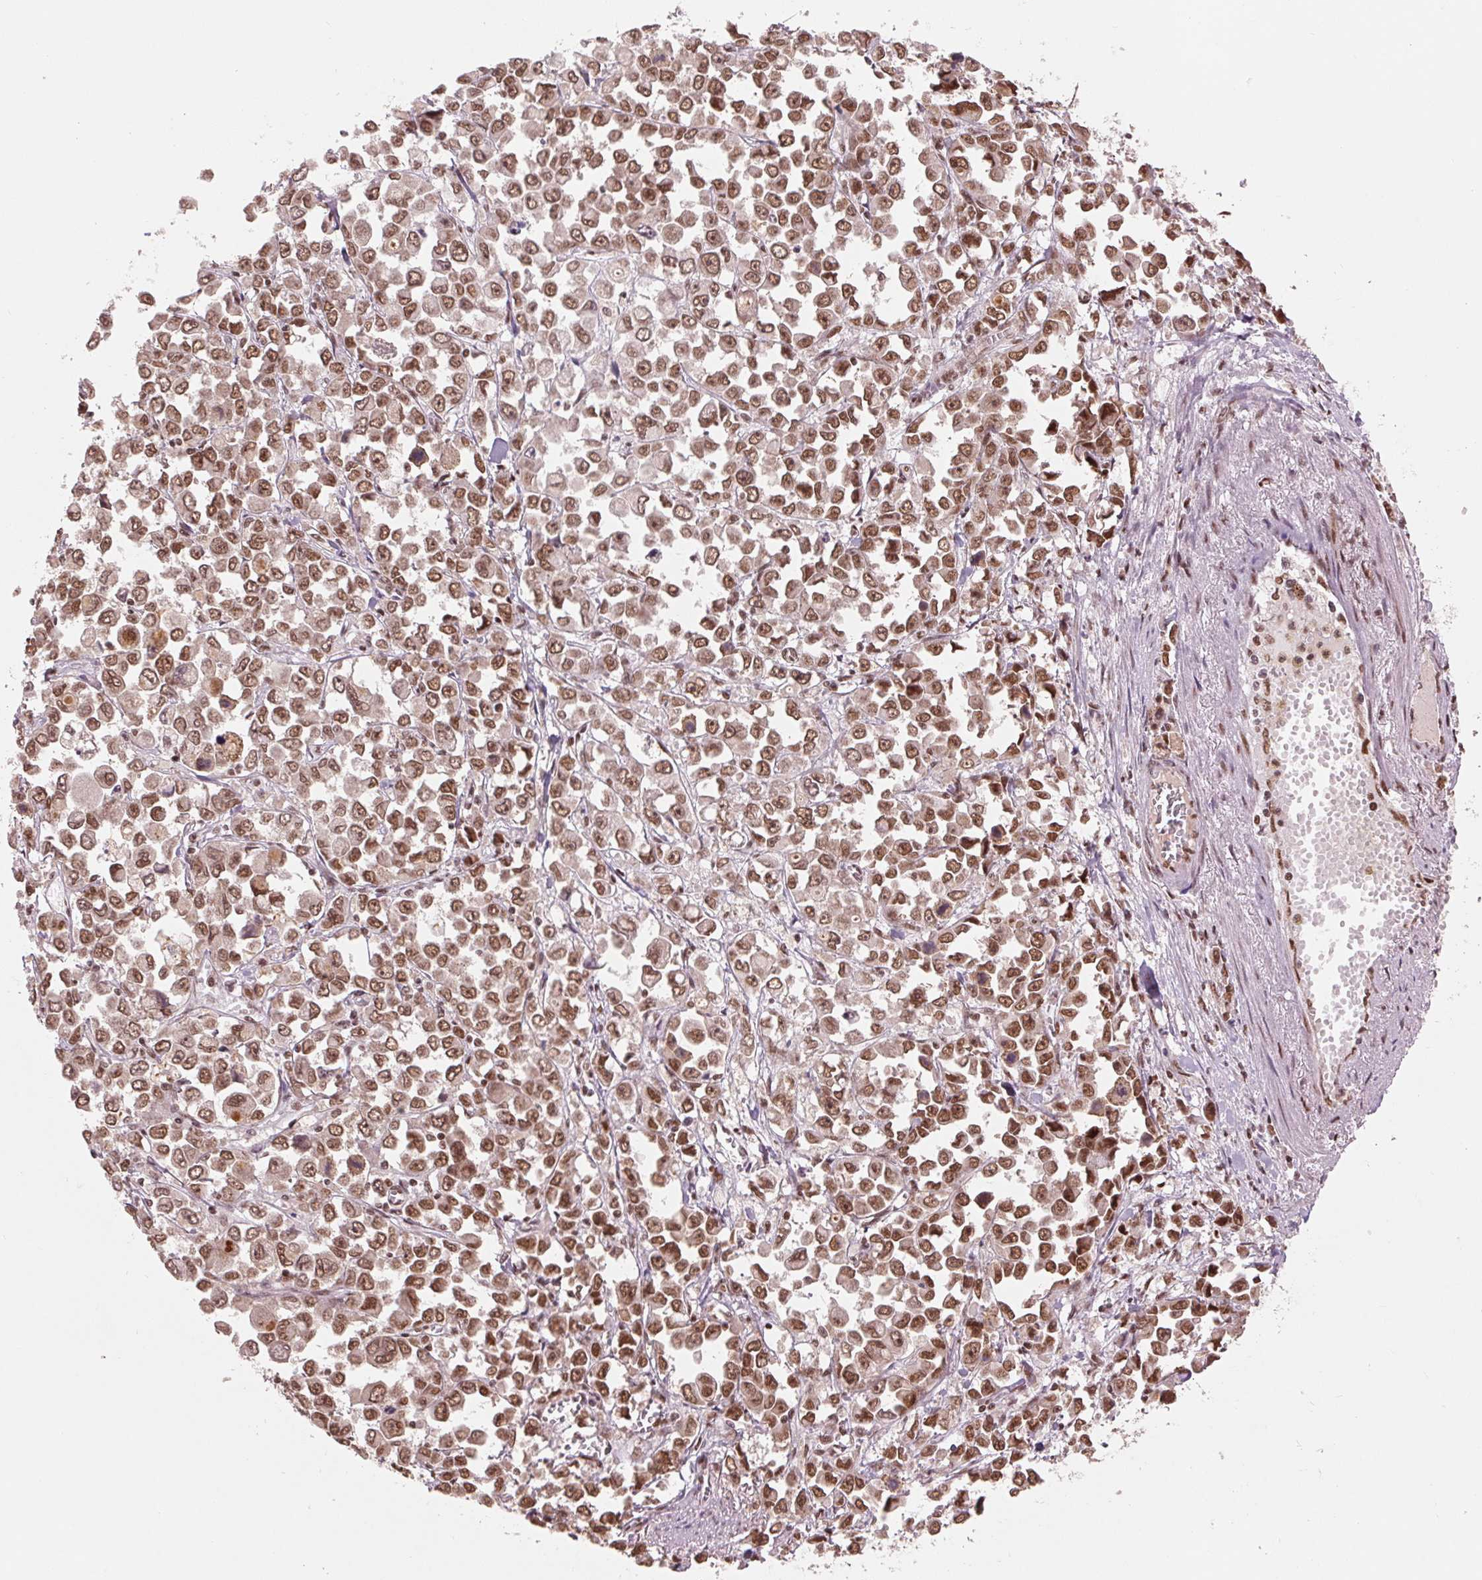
{"staining": {"intensity": "moderate", "quantity": ">75%", "location": "nuclear"}, "tissue": "stomach cancer", "cell_type": "Tumor cells", "image_type": "cancer", "snomed": [{"axis": "morphology", "description": "Adenocarcinoma, NOS"}, {"axis": "topography", "description": "Stomach, upper"}], "caption": "IHC staining of stomach cancer (adenocarcinoma), which demonstrates medium levels of moderate nuclear expression in about >75% of tumor cells indicating moderate nuclear protein staining. The staining was performed using DAB (3,3'-diaminobenzidine) (brown) for protein detection and nuclei were counterstained in hematoxylin (blue).", "gene": "TTLL9", "patient": {"sex": "male", "age": 70}}